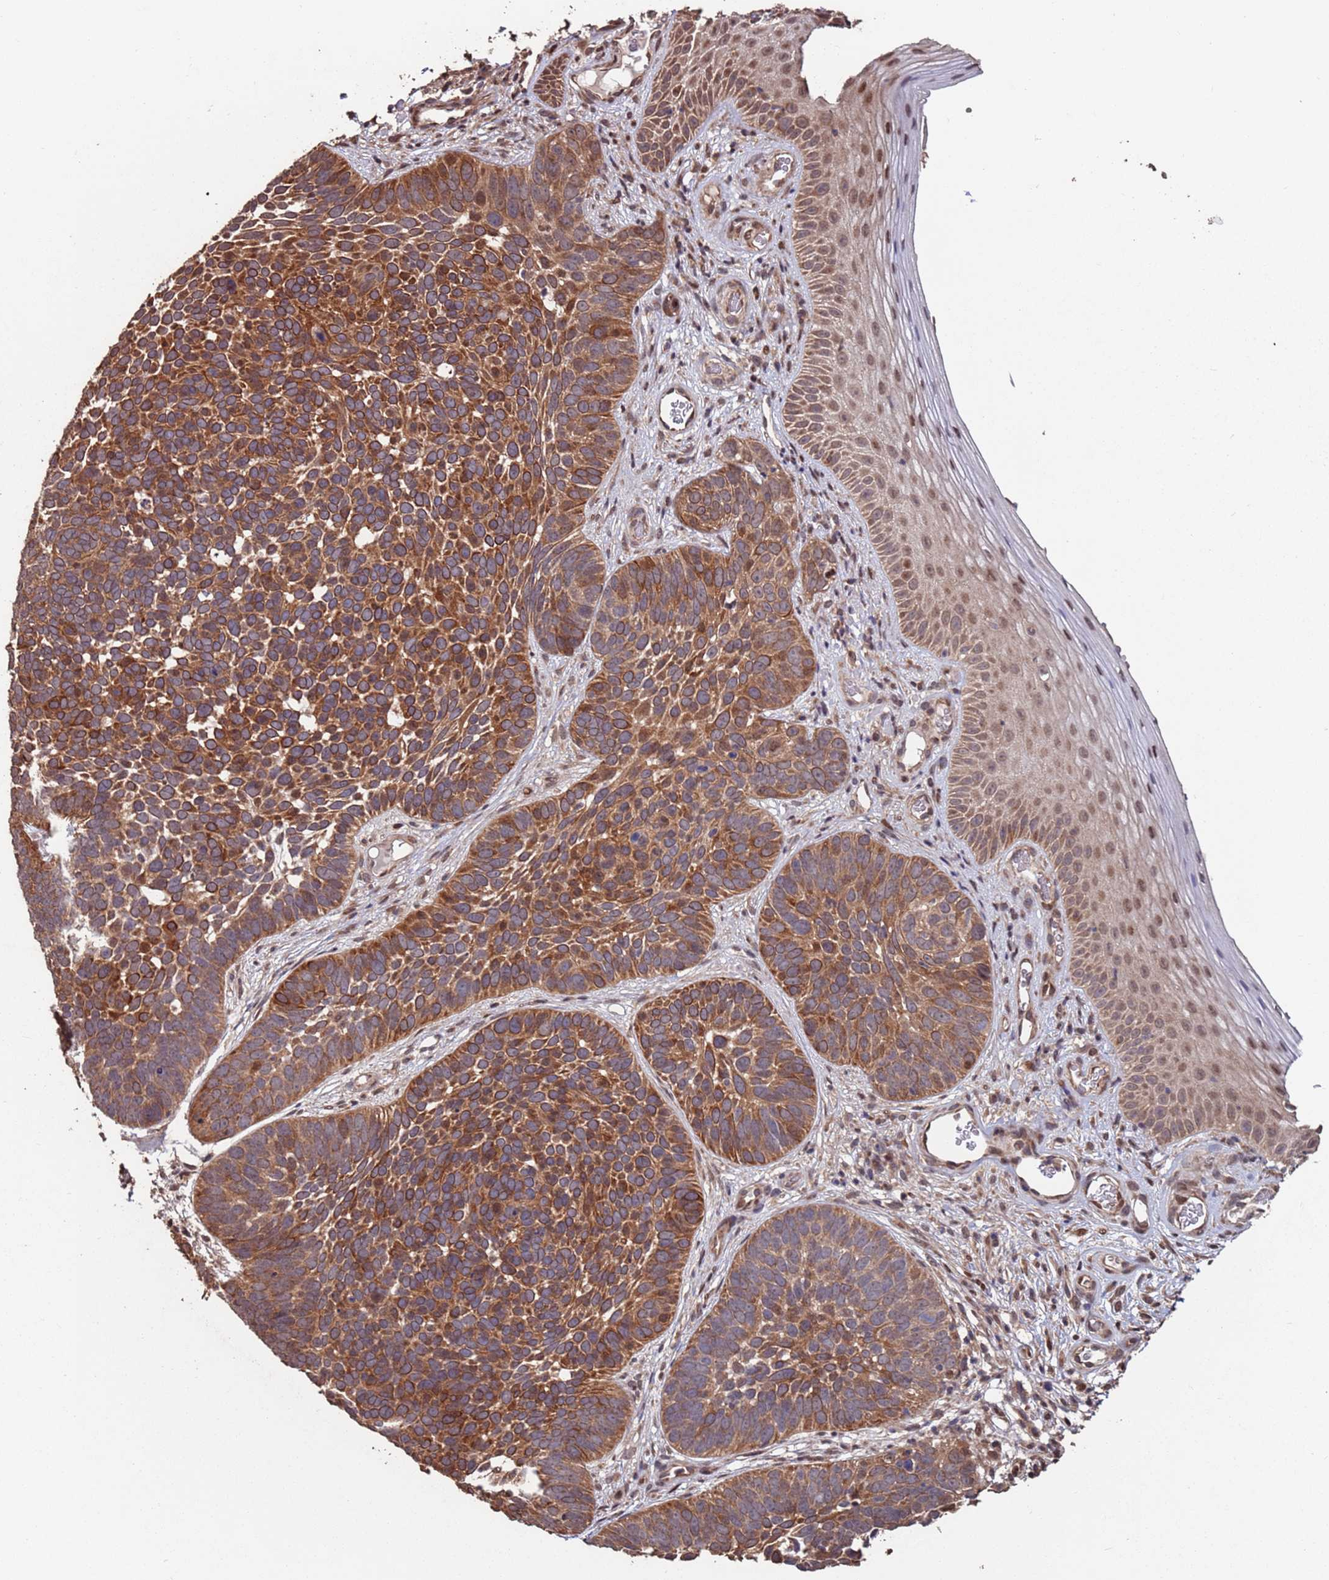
{"staining": {"intensity": "strong", "quantity": ">75%", "location": "cytoplasmic/membranous"}, "tissue": "skin cancer", "cell_type": "Tumor cells", "image_type": "cancer", "snomed": [{"axis": "morphology", "description": "Basal cell carcinoma"}, {"axis": "topography", "description": "Skin"}], "caption": "Skin cancer (basal cell carcinoma) stained with DAB (3,3'-diaminobenzidine) IHC displays high levels of strong cytoplasmic/membranous positivity in approximately >75% of tumor cells.", "gene": "PRR7", "patient": {"sex": "male", "age": 89}}